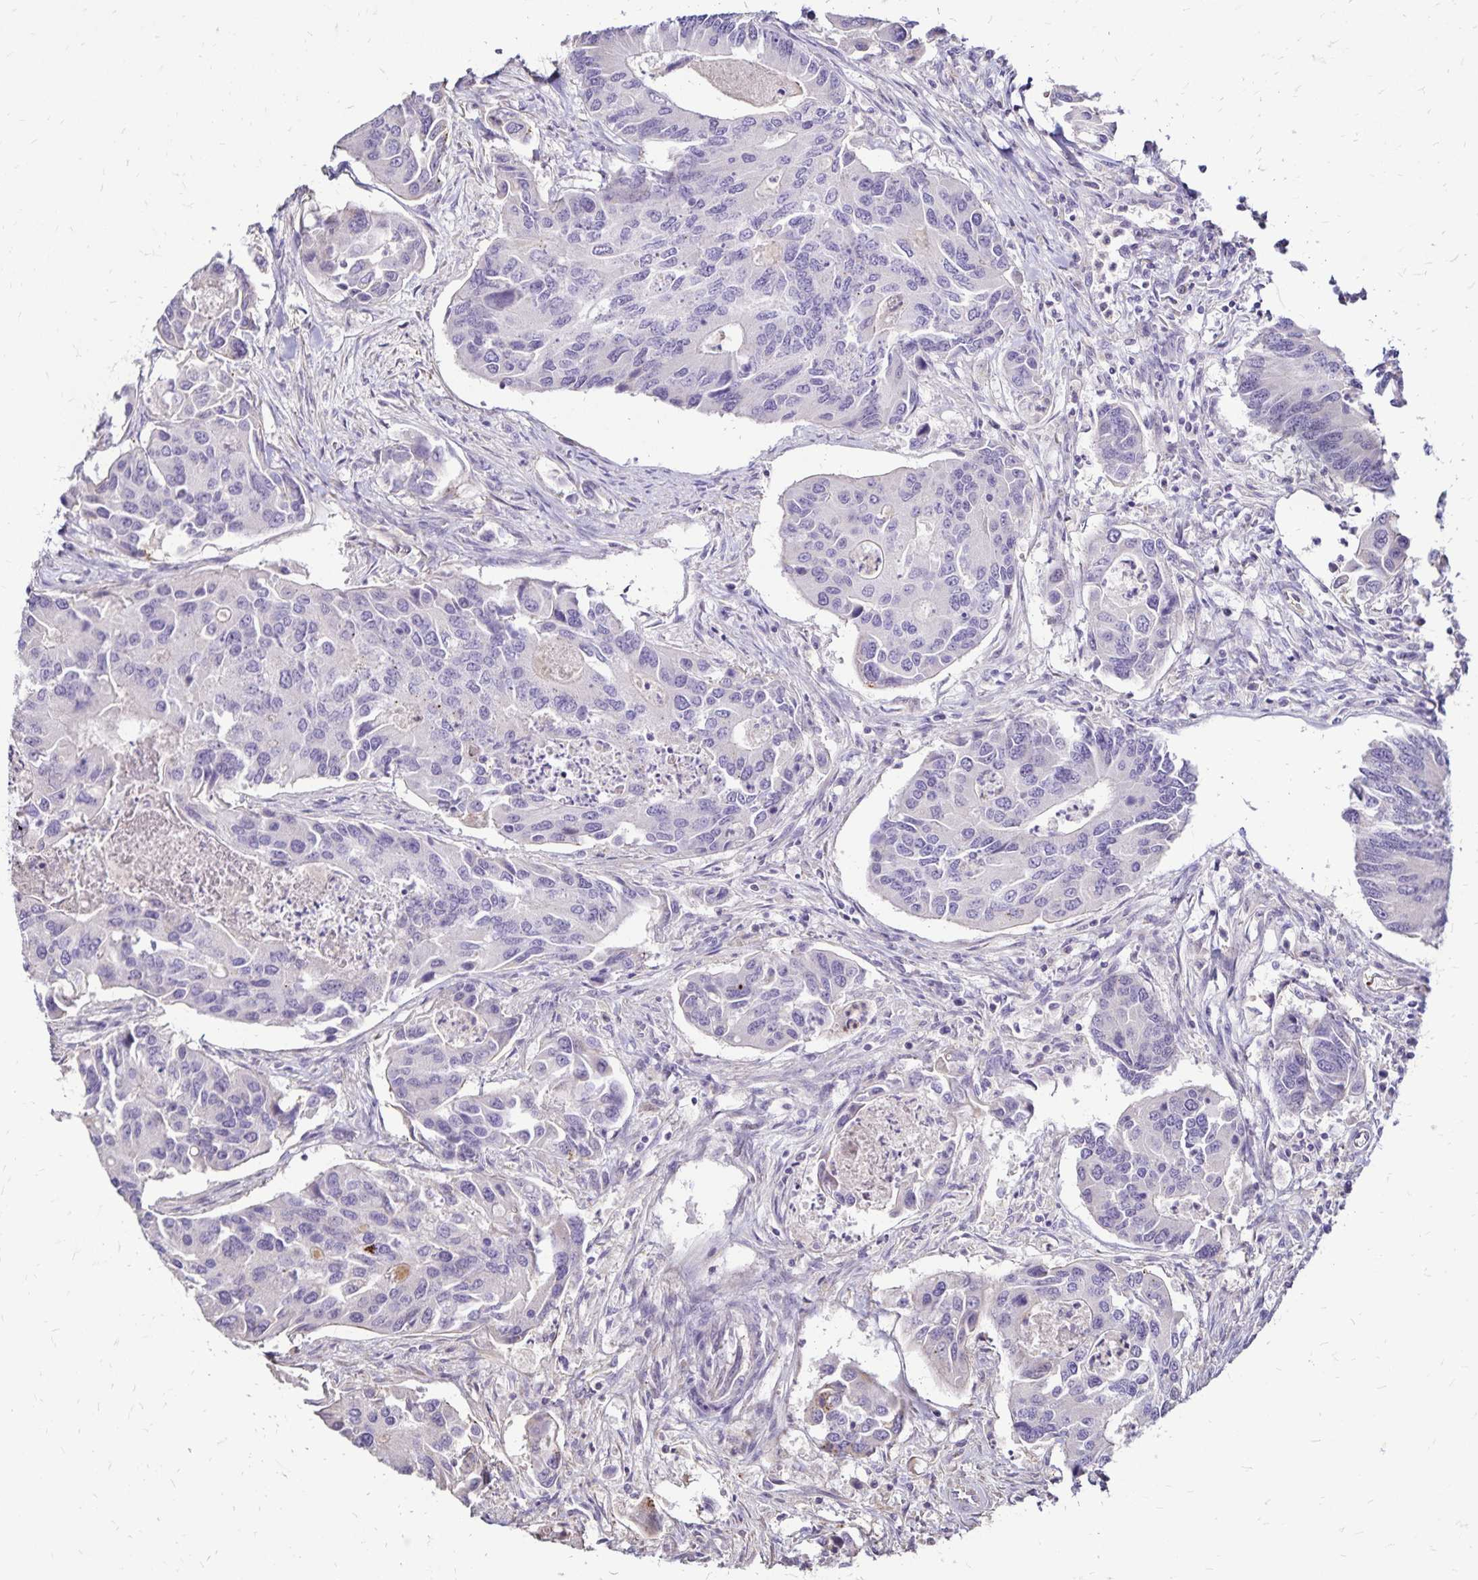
{"staining": {"intensity": "negative", "quantity": "none", "location": "none"}, "tissue": "colorectal cancer", "cell_type": "Tumor cells", "image_type": "cancer", "snomed": [{"axis": "morphology", "description": "Adenocarcinoma, NOS"}, {"axis": "topography", "description": "Colon"}], "caption": "The histopathology image shows no staining of tumor cells in colorectal adenocarcinoma.", "gene": "KISS1", "patient": {"sex": "female", "age": 67}}